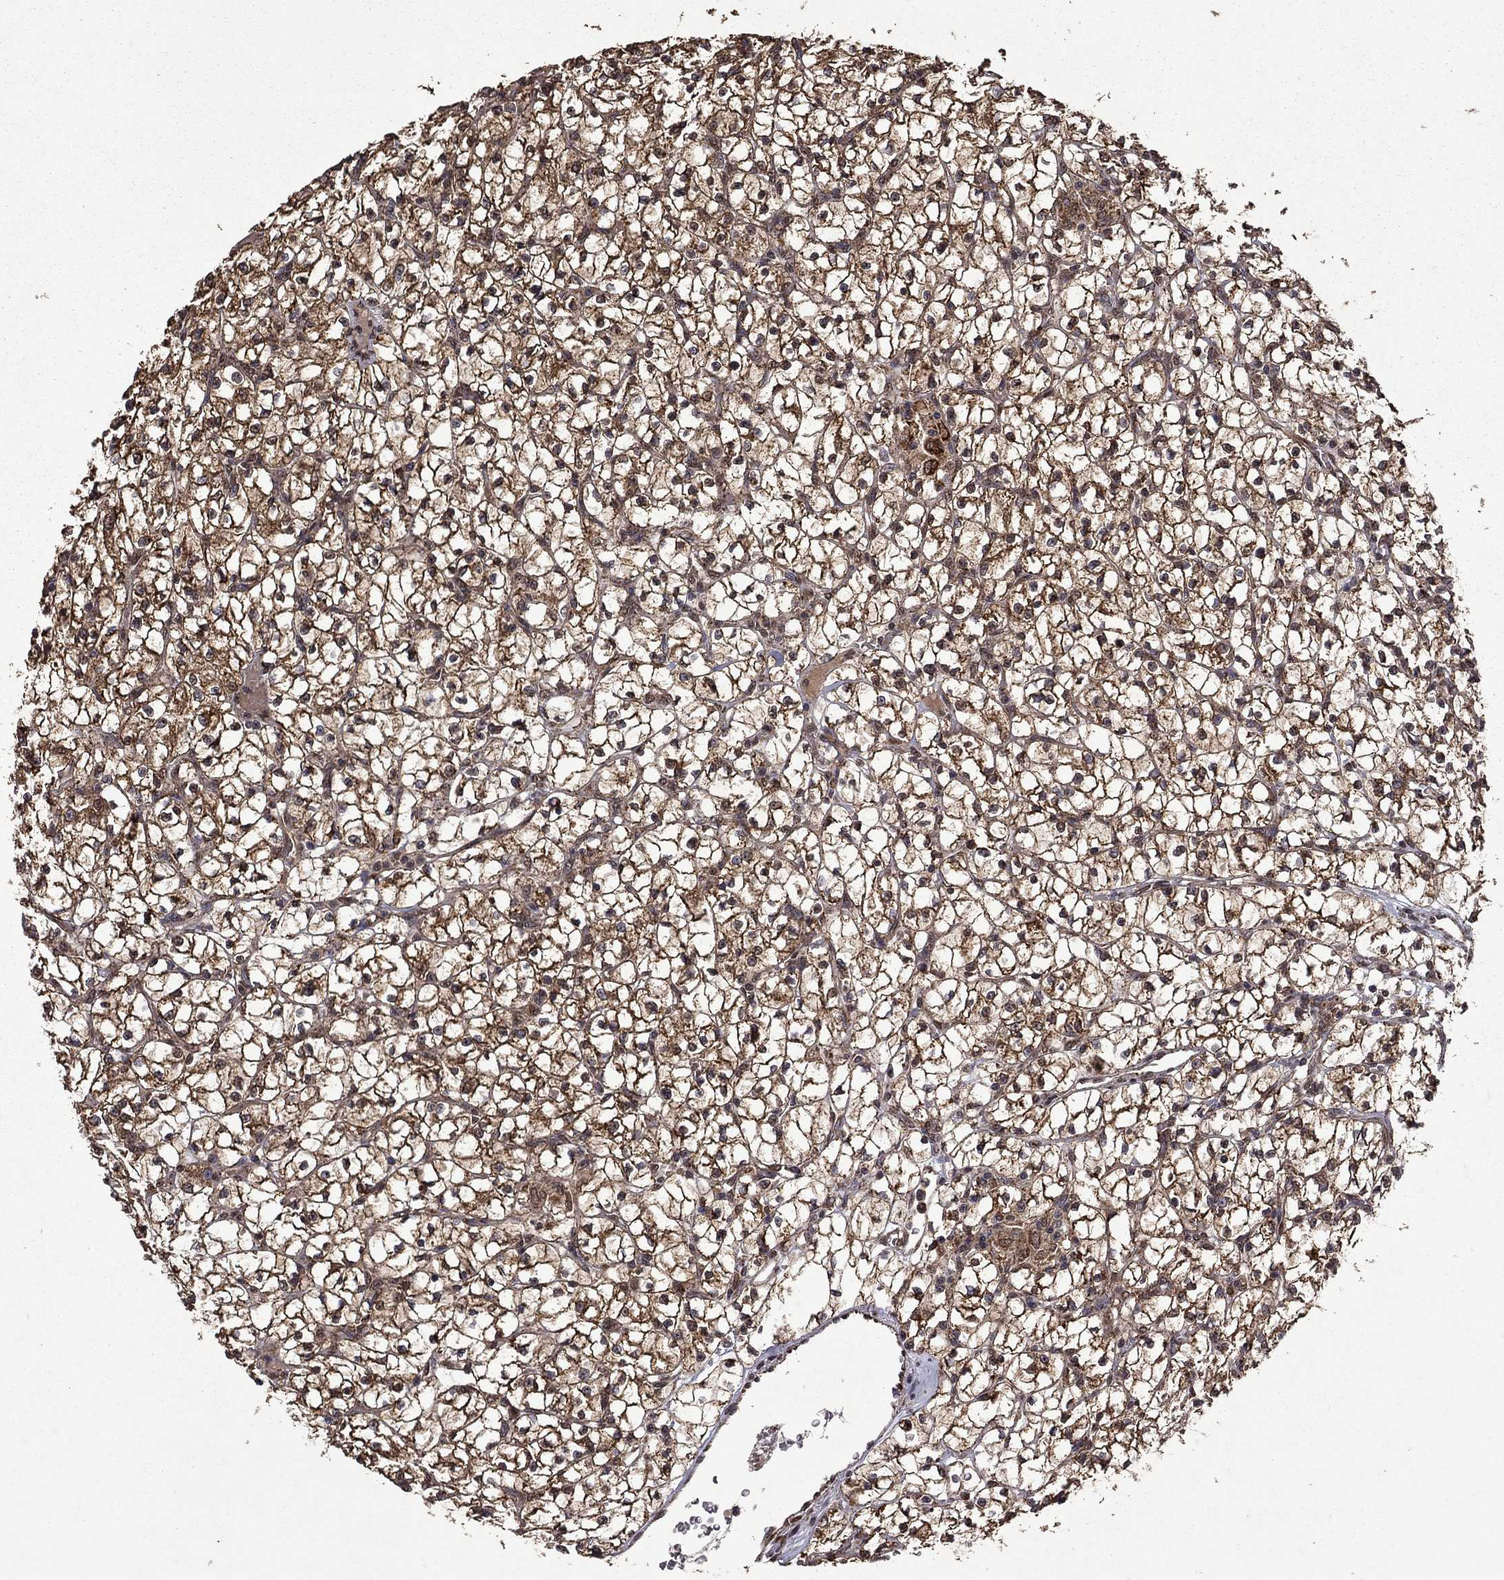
{"staining": {"intensity": "strong", "quantity": ">75%", "location": "cytoplasmic/membranous"}, "tissue": "renal cancer", "cell_type": "Tumor cells", "image_type": "cancer", "snomed": [{"axis": "morphology", "description": "Adenocarcinoma, NOS"}, {"axis": "topography", "description": "Kidney"}], "caption": "Approximately >75% of tumor cells in renal cancer (adenocarcinoma) reveal strong cytoplasmic/membranous protein staining as visualized by brown immunohistochemical staining.", "gene": "ITM2B", "patient": {"sex": "female", "age": 64}}